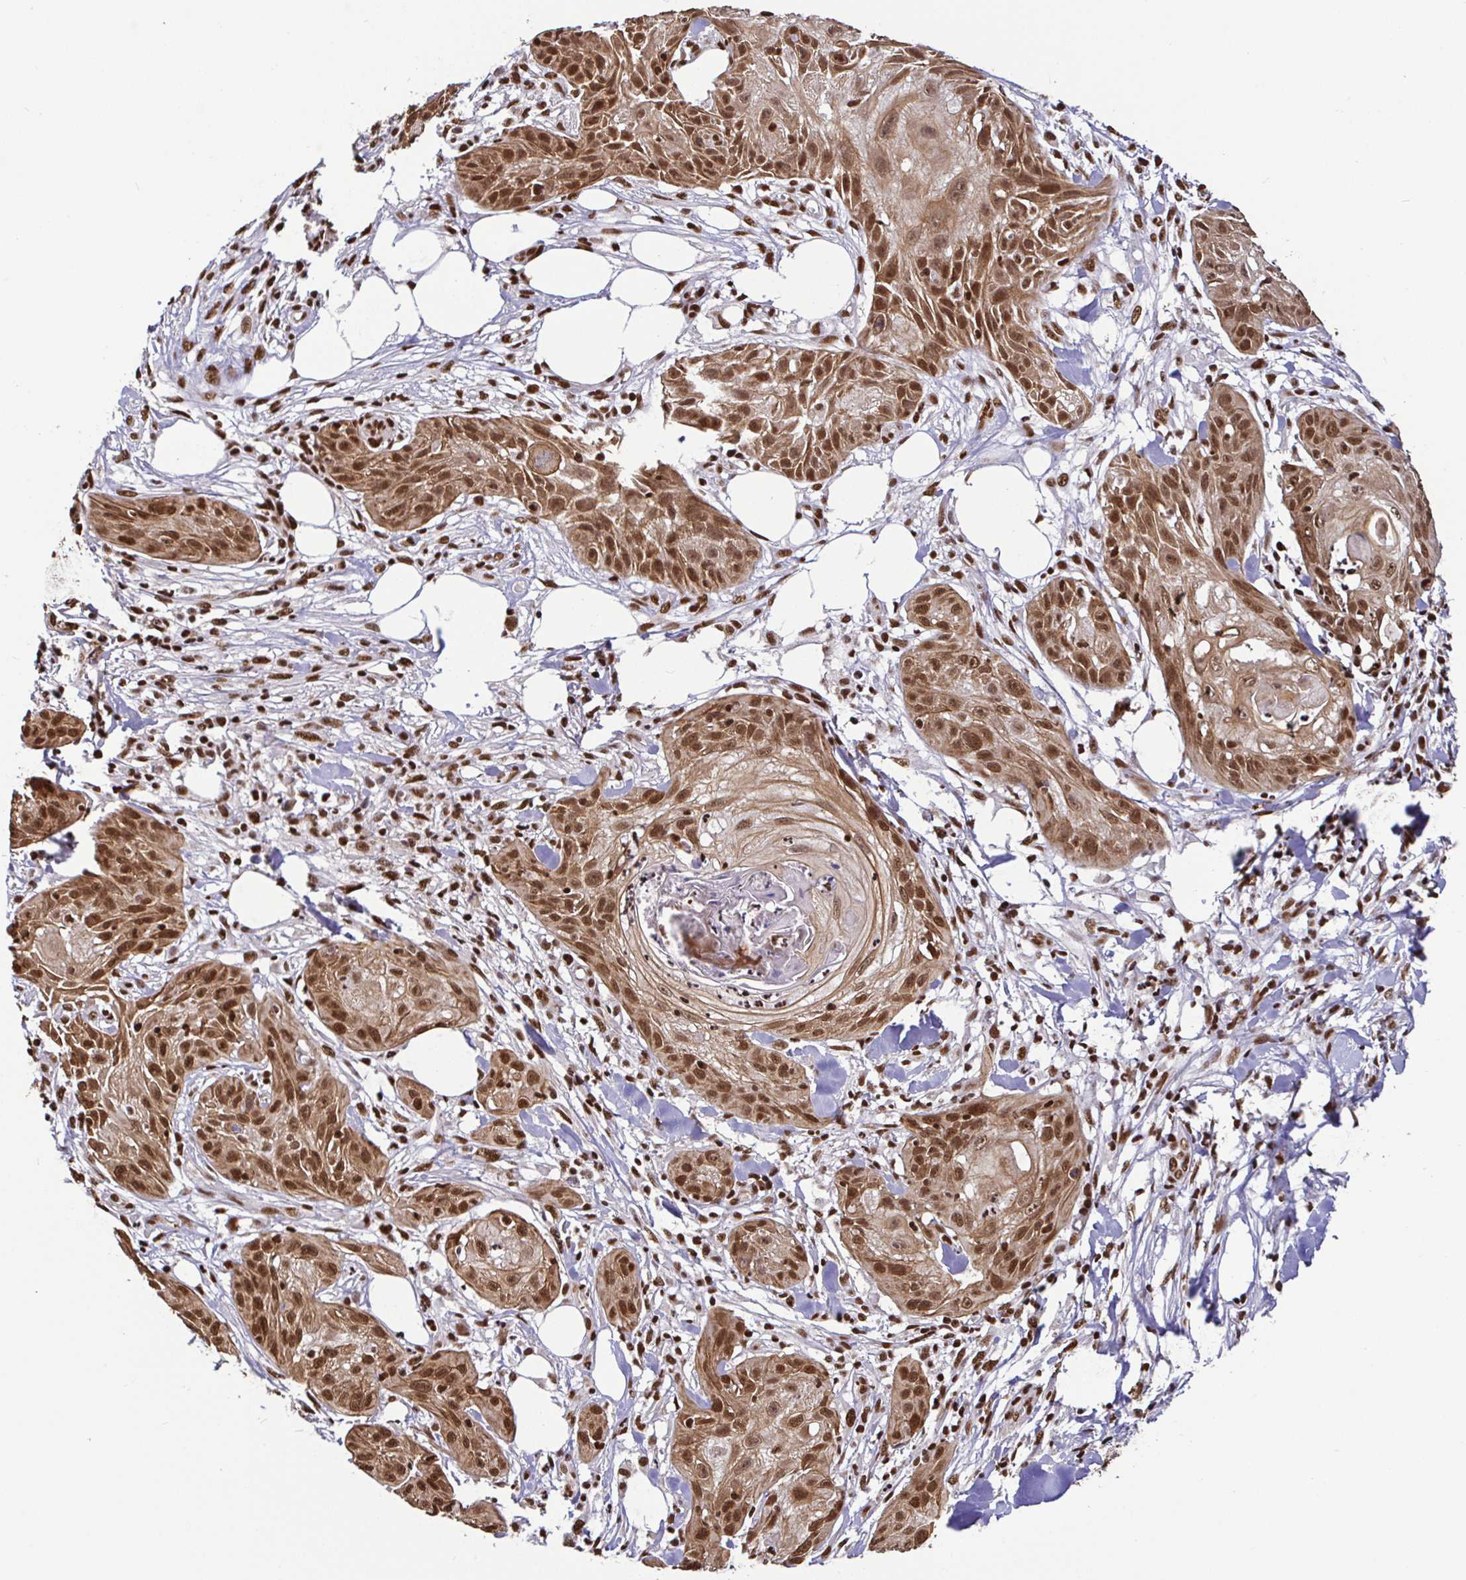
{"staining": {"intensity": "strong", "quantity": ">75%", "location": "cytoplasmic/membranous,nuclear"}, "tissue": "skin cancer", "cell_type": "Tumor cells", "image_type": "cancer", "snomed": [{"axis": "morphology", "description": "Squamous cell carcinoma, NOS"}, {"axis": "topography", "description": "Skin"}], "caption": "Skin cancer tissue shows strong cytoplasmic/membranous and nuclear staining in approximately >75% of tumor cells", "gene": "SP3", "patient": {"sex": "female", "age": 88}}